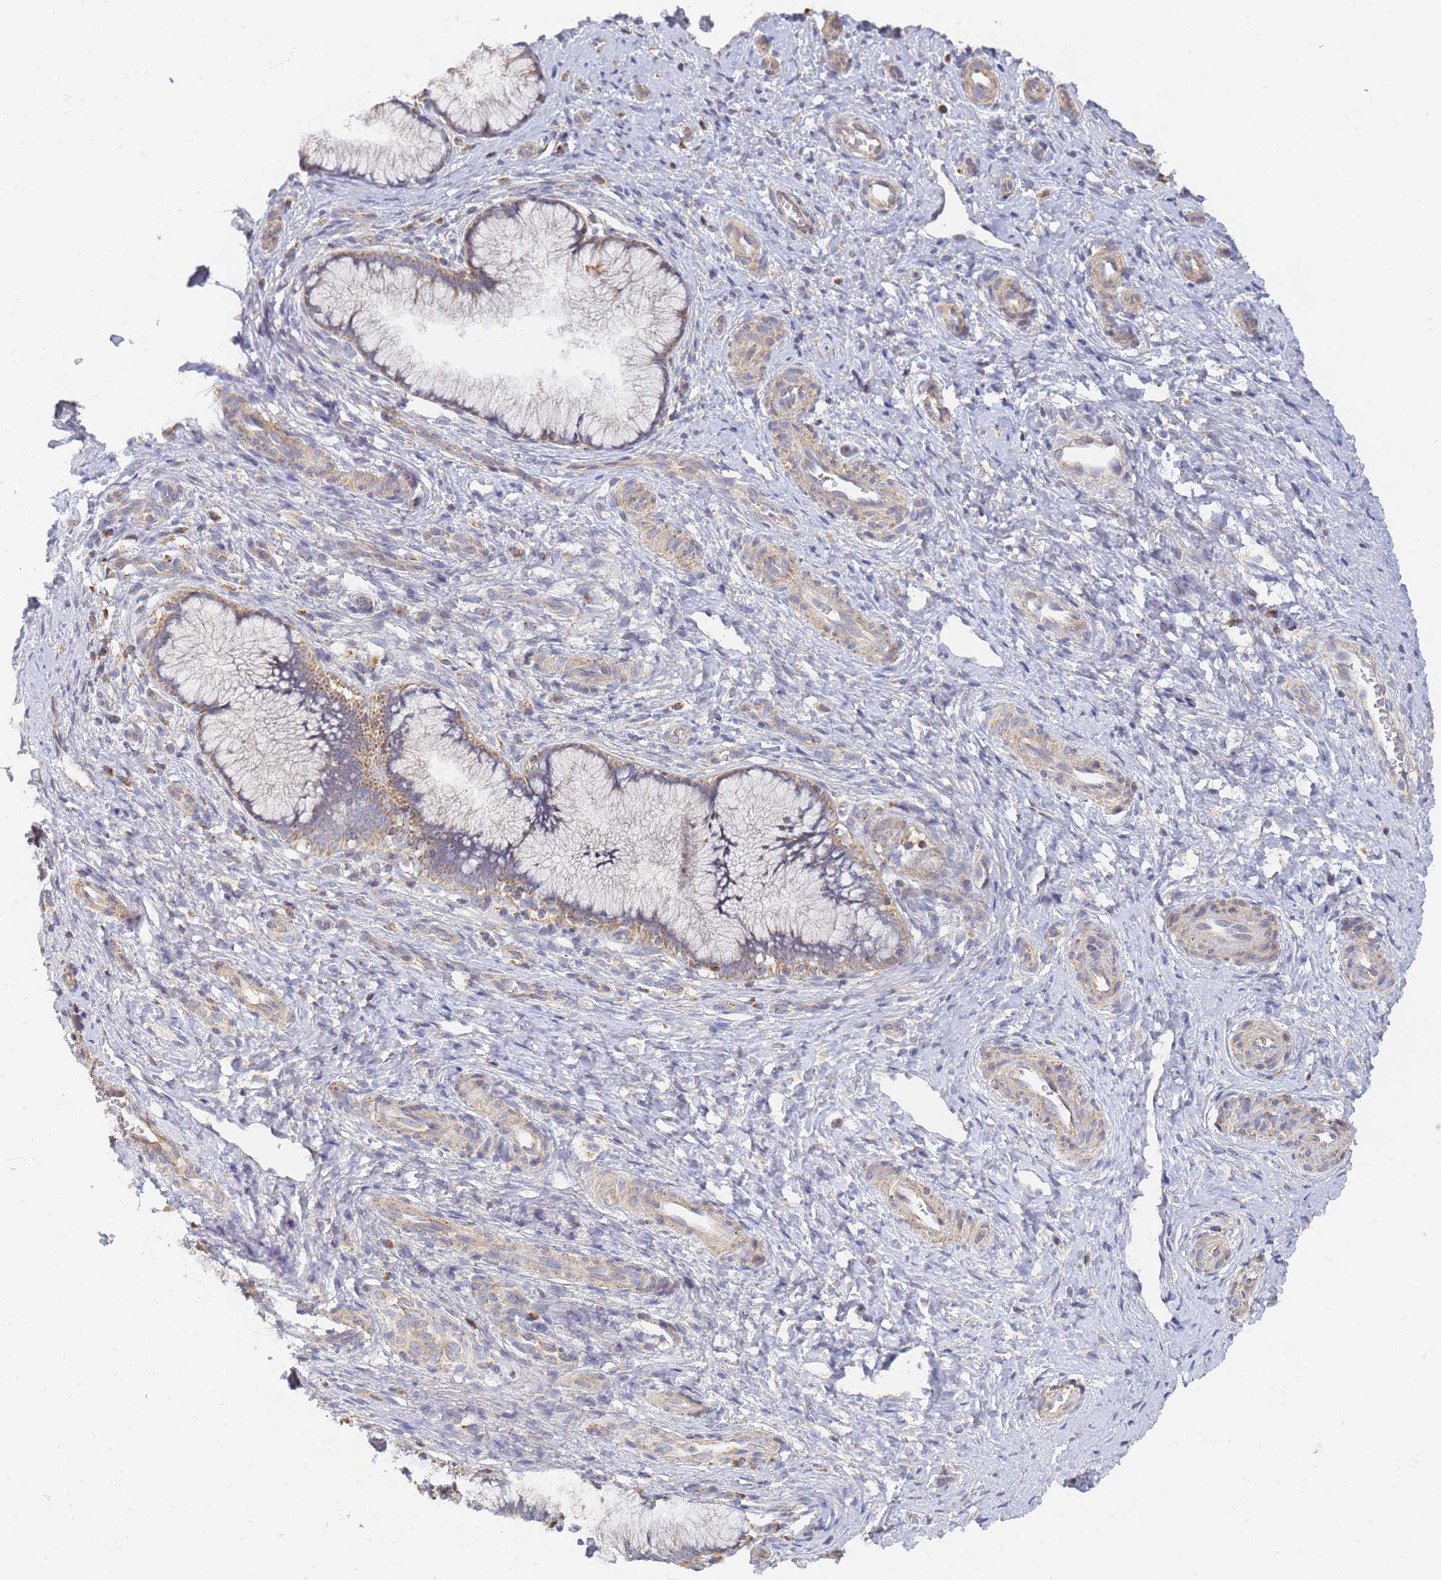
{"staining": {"intensity": "moderate", "quantity": "25%-75%", "location": "cytoplasmic/membranous"}, "tissue": "cervix", "cell_type": "Glandular cells", "image_type": "normal", "snomed": [{"axis": "morphology", "description": "Normal tissue, NOS"}, {"axis": "topography", "description": "Cervix"}], "caption": "High-power microscopy captured an immunohistochemistry image of unremarkable cervix, revealing moderate cytoplasmic/membranous expression in about 25%-75% of glandular cells.", "gene": "UTP23", "patient": {"sex": "female", "age": 36}}